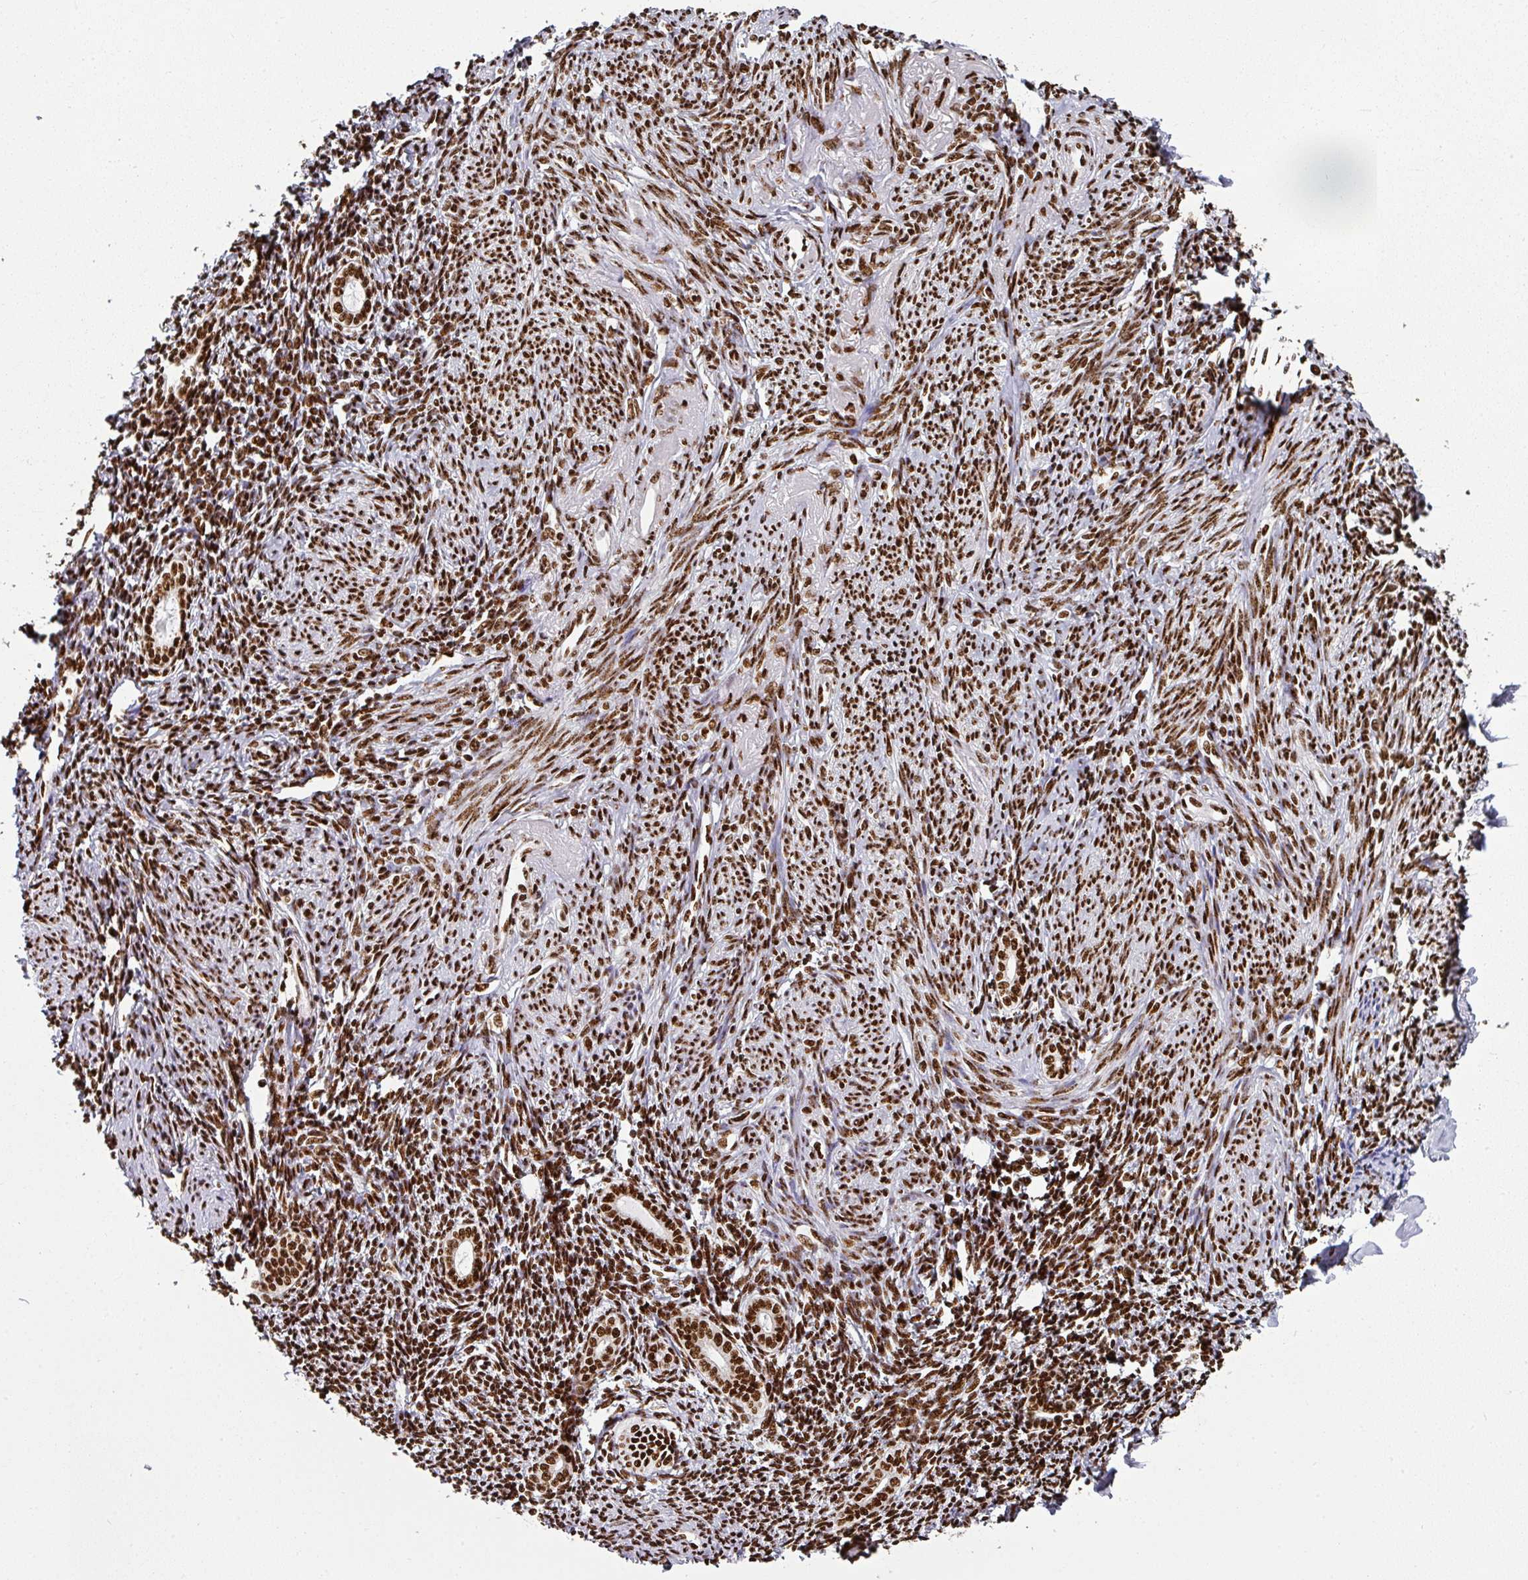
{"staining": {"intensity": "strong", "quantity": ">75%", "location": "nuclear"}, "tissue": "endometrium", "cell_type": "Cells in endometrial stroma", "image_type": "normal", "snomed": [{"axis": "morphology", "description": "Normal tissue, NOS"}, {"axis": "topography", "description": "Endometrium"}], "caption": "Protein expression analysis of benign endometrium reveals strong nuclear positivity in approximately >75% of cells in endometrial stroma. (DAB IHC, brown staining for protein, blue staining for nuclei).", "gene": "SIK3", "patient": {"sex": "female", "age": 63}}